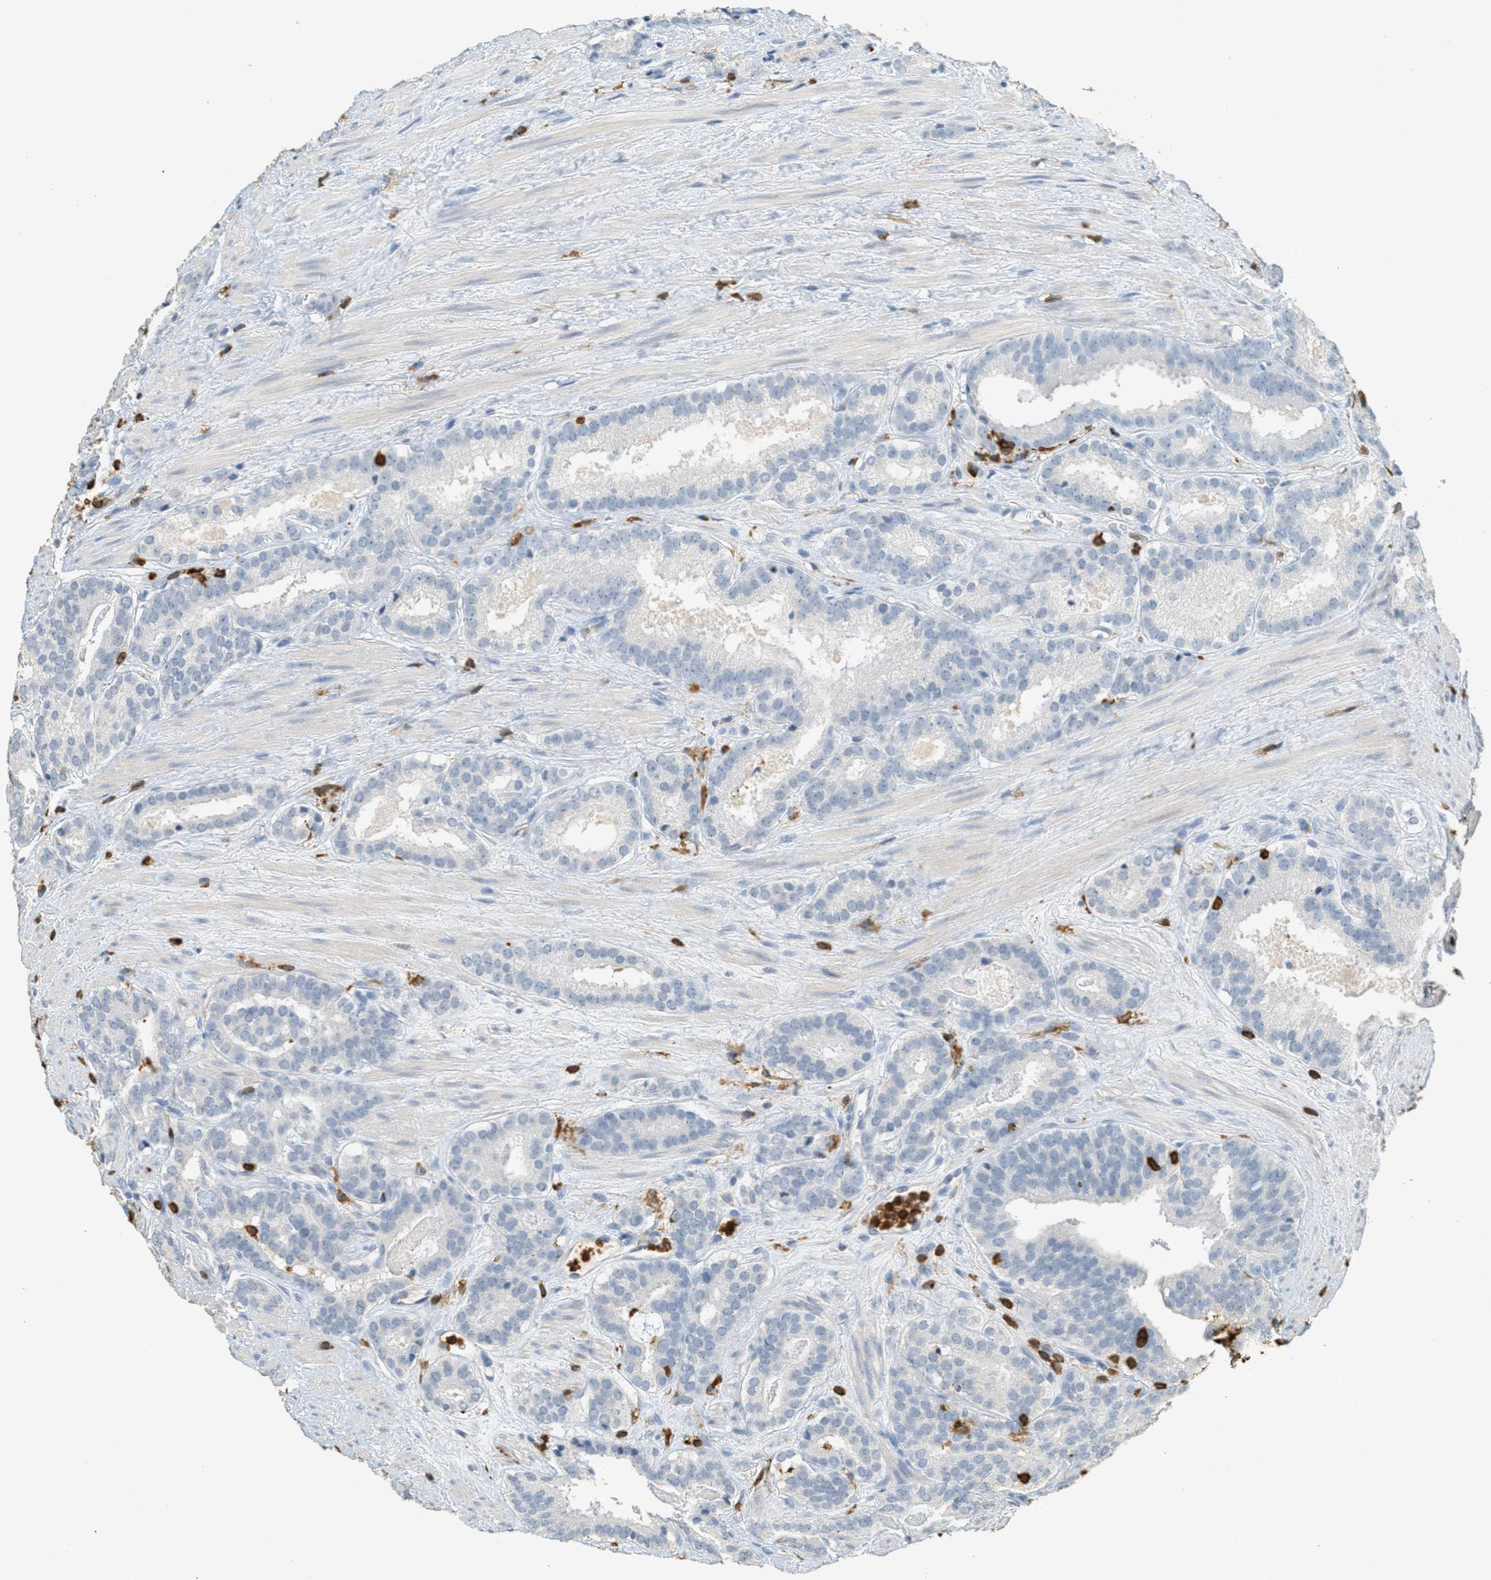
{"staining": {"intensity": "negative", "quantity": "none", "location": "none"}, "tissue": "prostate cancer", "cell_type": "Tumor cells", "image_type": "cancer", "snomed": [{"axis": "morphology", "description": "Adenocarcinoma, Low grade"}, {"axis": "topography", "description": "Prostate"}], "caption": "Immunohistochemical staining of adenocarcinoma (low-grade) (prostate) demonstrates no significant staining in tumor cells.", "gene": "LSP1", "patient": {"sex": "male", "age": 69}}